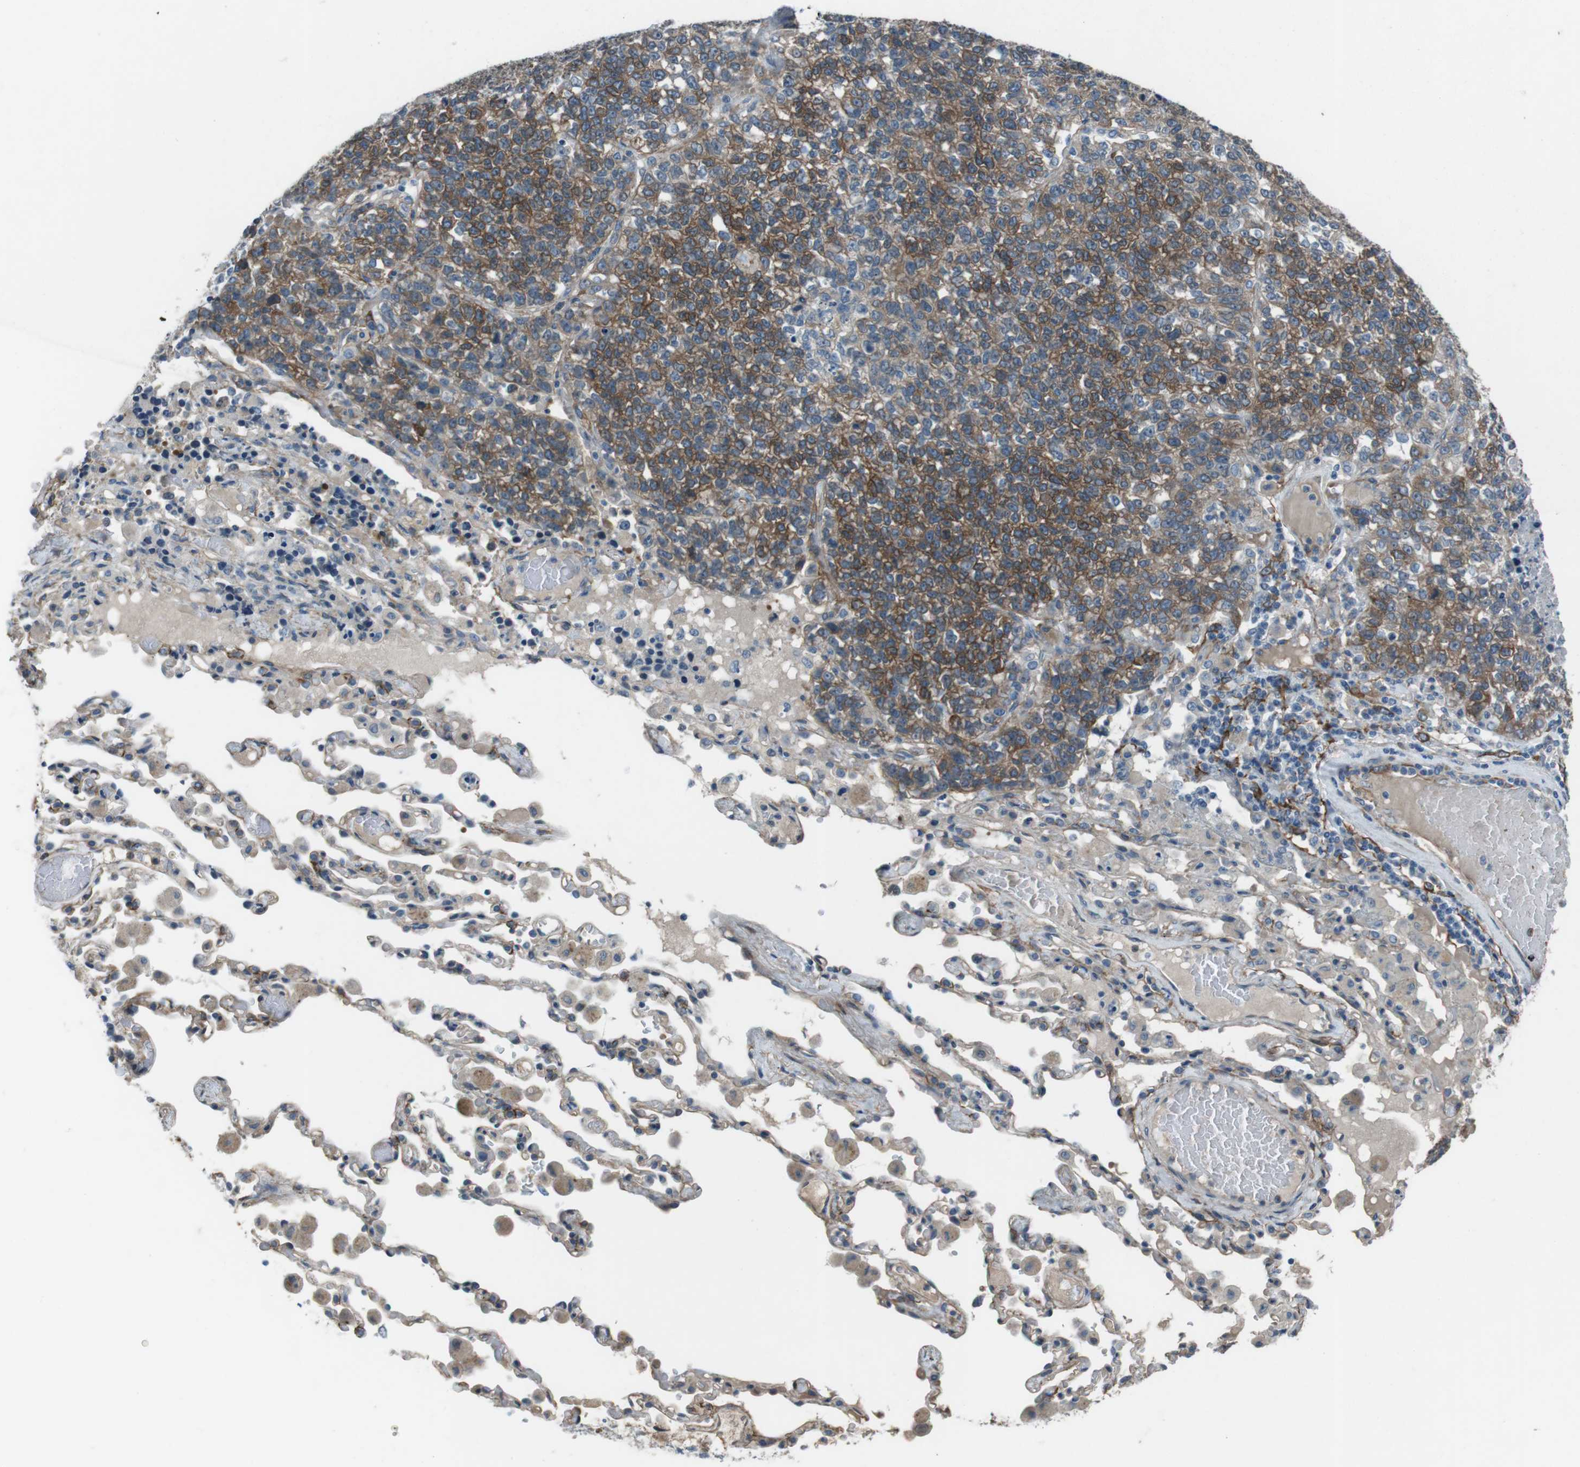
{"staining": {"intensity": "moderate", "quantity": ">75%", "location": "cytoplasmic/membranous"}, "tissue": "lung cancer", "cell_type": "Tumor cells", "image_type": "cancer", "snomed": [{"axis": "morphology", "description": "Adenocarcinoma, NOS"}, {"axis": "topography", "description": "Lung"}], "caption": "DAB immunohistochemical staining of adenocarcinoma (lung) displays moderate cytoplasmic/membranous protein positivity in about >75% of tumor cells. (Stains: DAB (3,3'-diaminobenzidine) in brown, nuclei in blue, Microscopy: brightfield microscopy at high magnification).", "gene": "ANK2", "patient": {"sex": "male", "age": 49}}